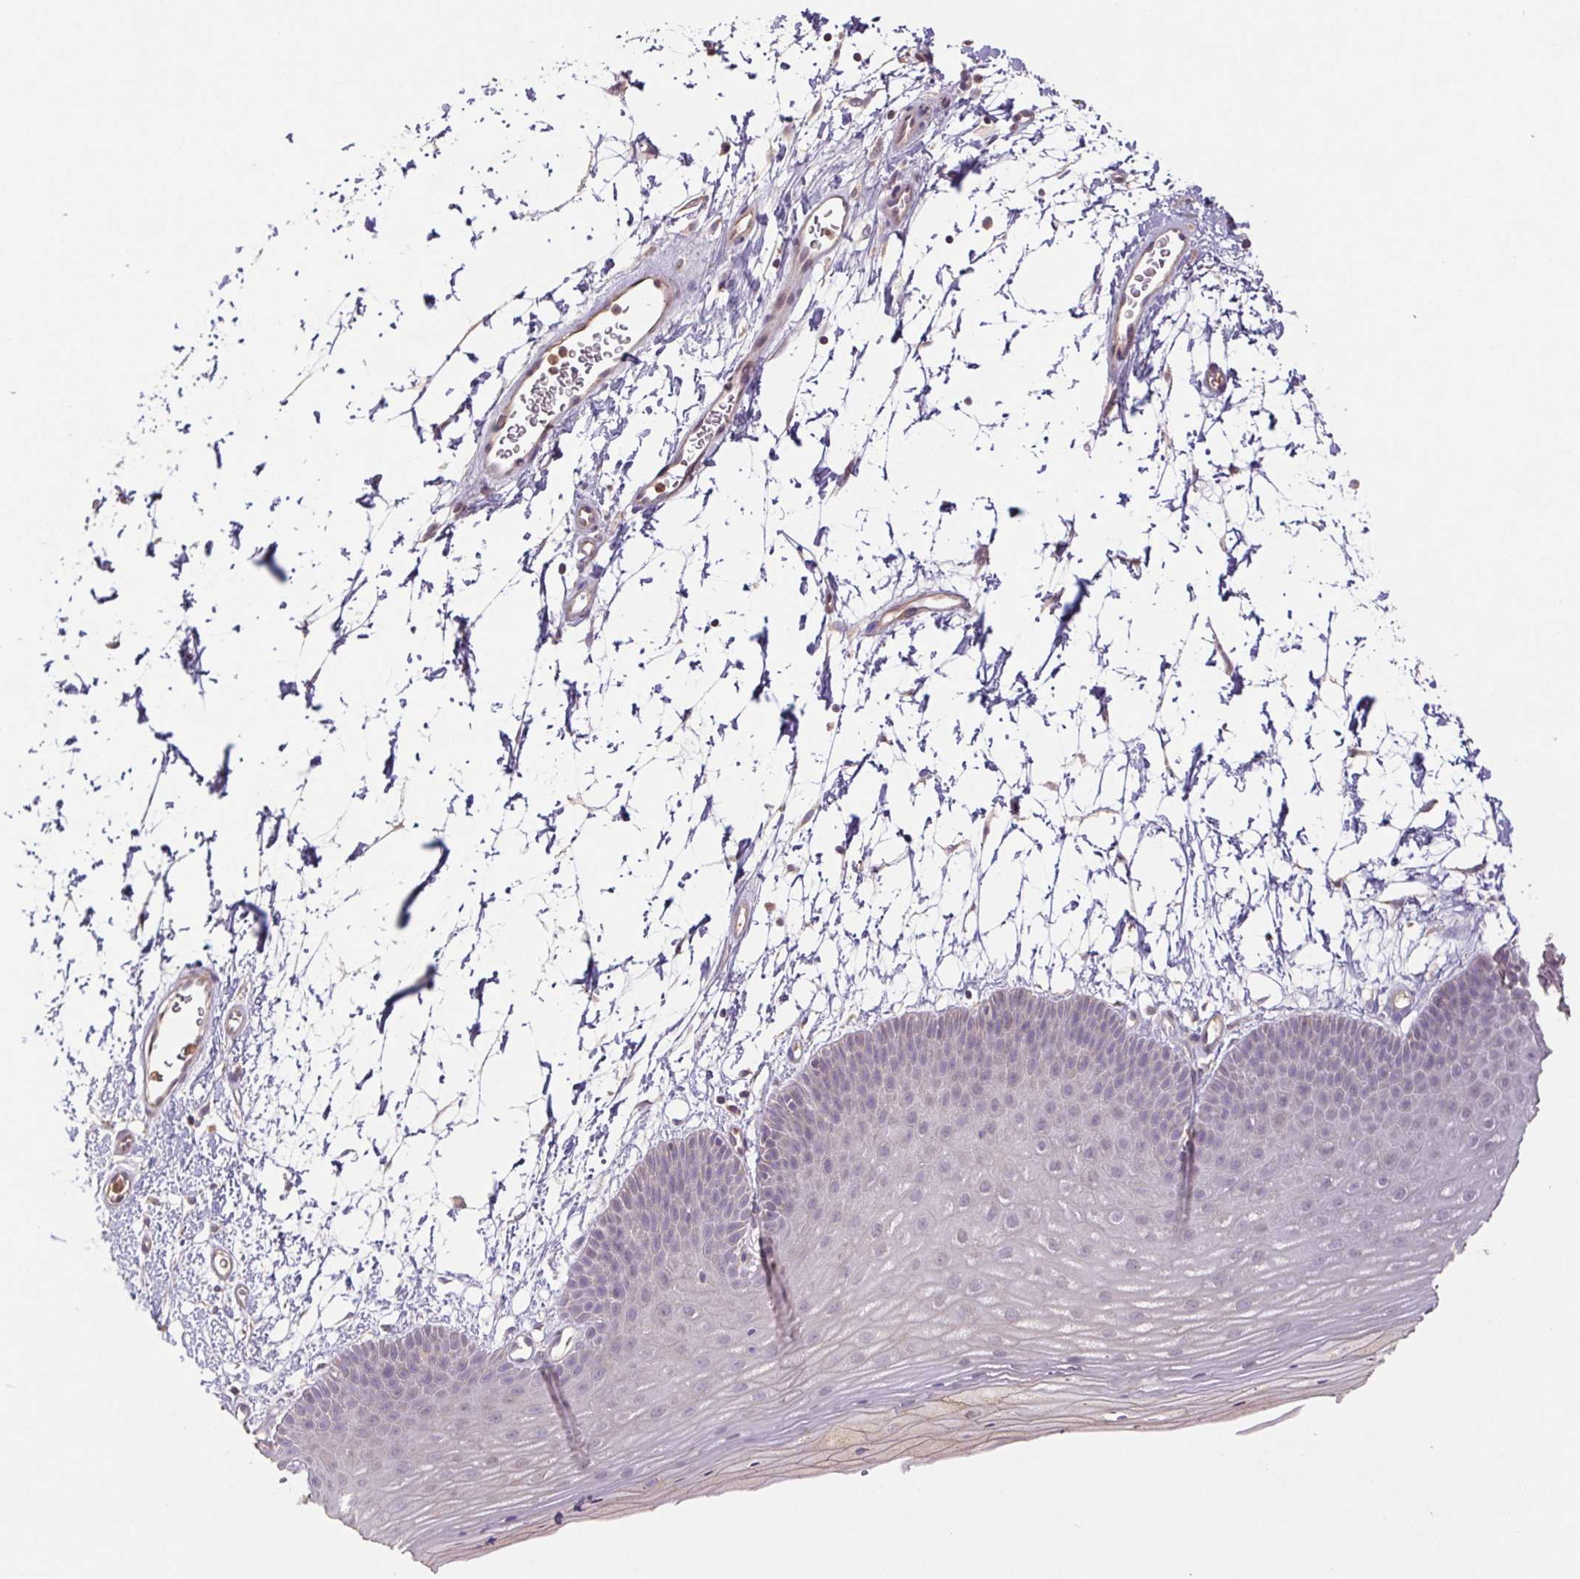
{"staining": {"intensity": "weak", "quantity": "<25%", "location": "cytoplasmic/membranous"}, "tissue": "skin", "cell_type": "Epidermal cells", "image_type": "normal", "snomed": [{"axis": "morphology", "description": "Normal tissue, NOS"}, {"axis": "topography", "description": "Anal"}], "caption": "An immunohistochemistry image of benign skin is shown. There is no staining in epidermal cells of skin. The staining was performed using DAB (3,3'-diaminobenzidine) to visualize the protein expression in brown, while the nuclei were stained in blue with hematoxylin (Magnification: 20x).", "gene": "RAB11A", "patient": {"sex": "male", "age": 53}}